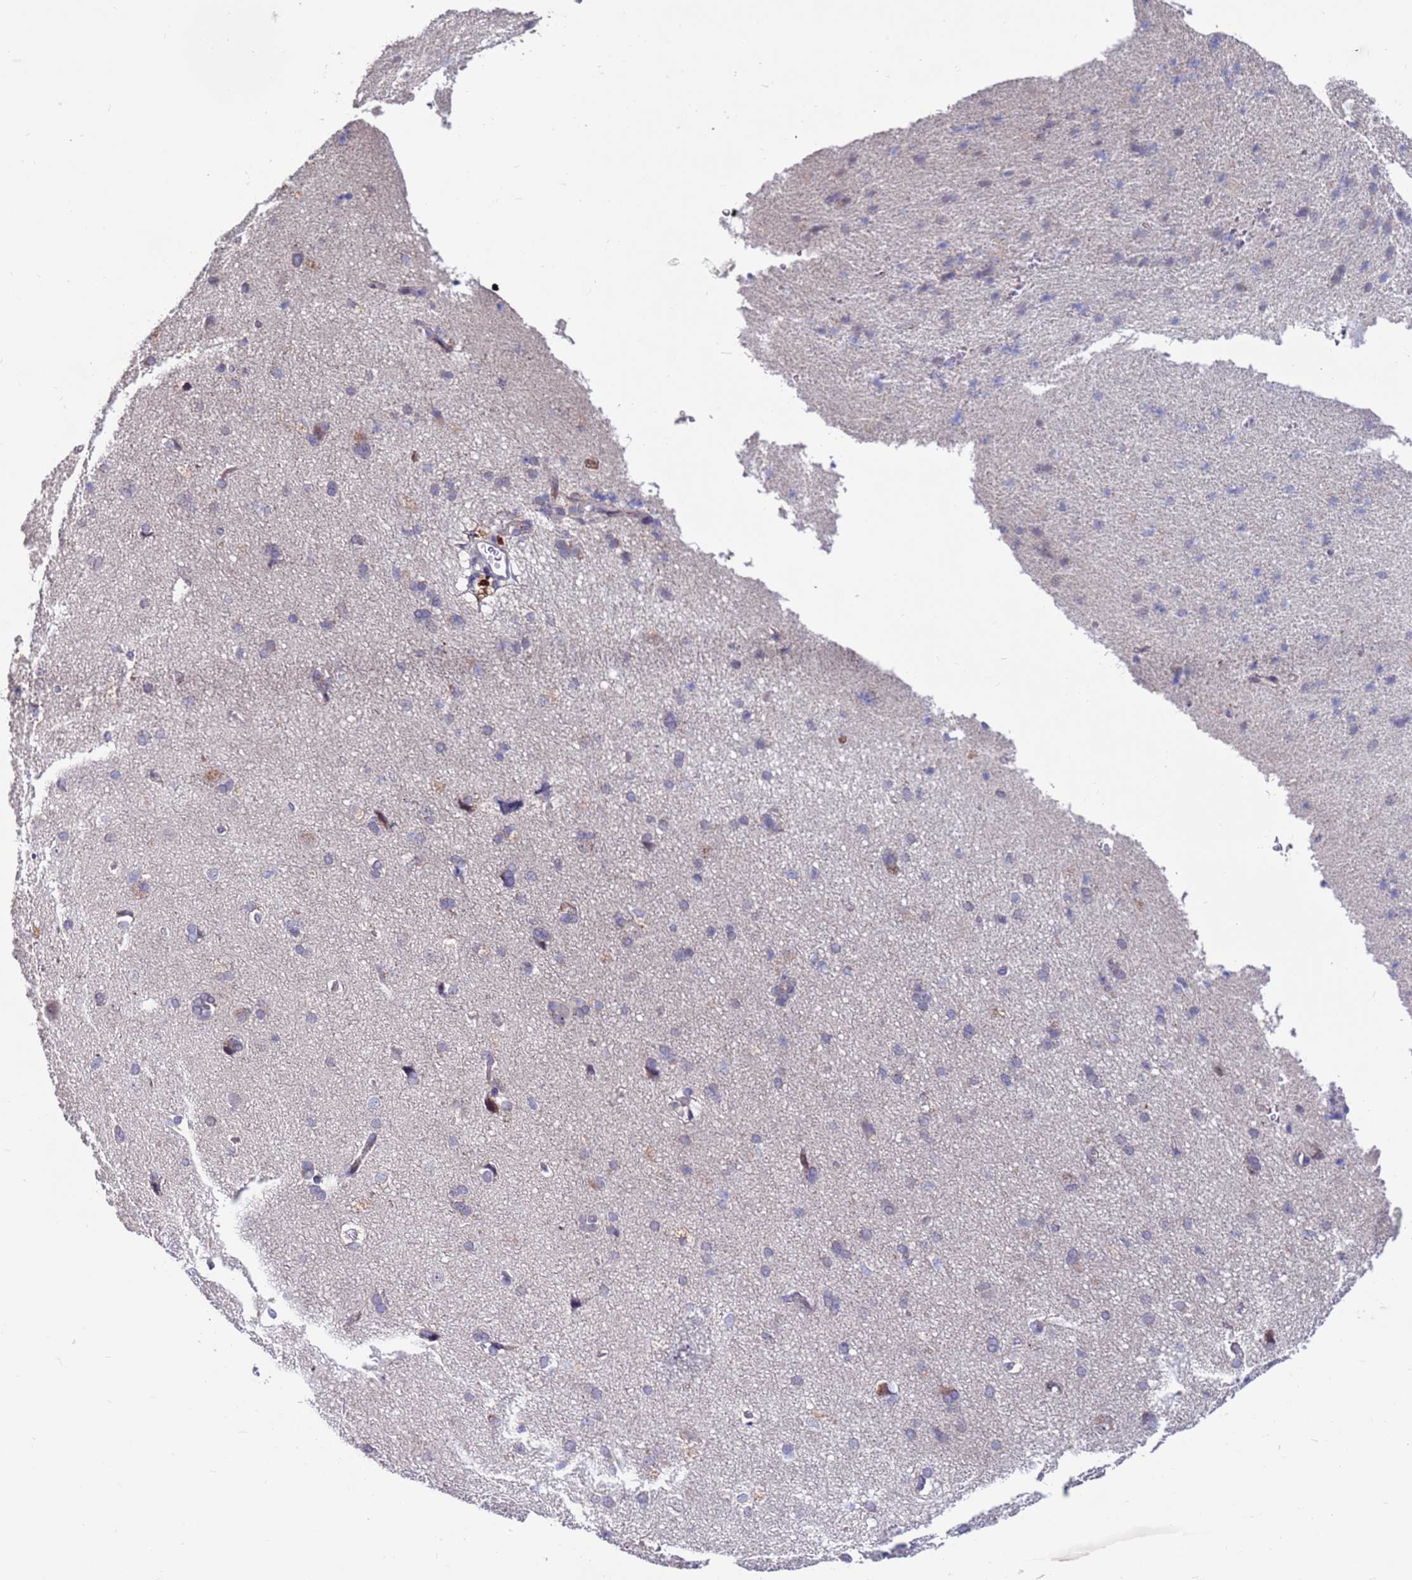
{"staining": {"intensity": "negative", "quantity": "none", "location": "none"}, "tissue": "cerebral cortex", "cell_type": "Endothelial cells", "image_type": "normal", "snomed": [{"axis": "morphology", "description": "Normal tissue, NOS"}, {"axis": "topography", "description": "Cerebral cortex"}], "caption": "Immunohistochemical staining of unremarkable cerebral cortex shows no significant positivity in endothelial cells.", "gene": "FBXO27", "patient": {"sex": "male", "age": 62}}